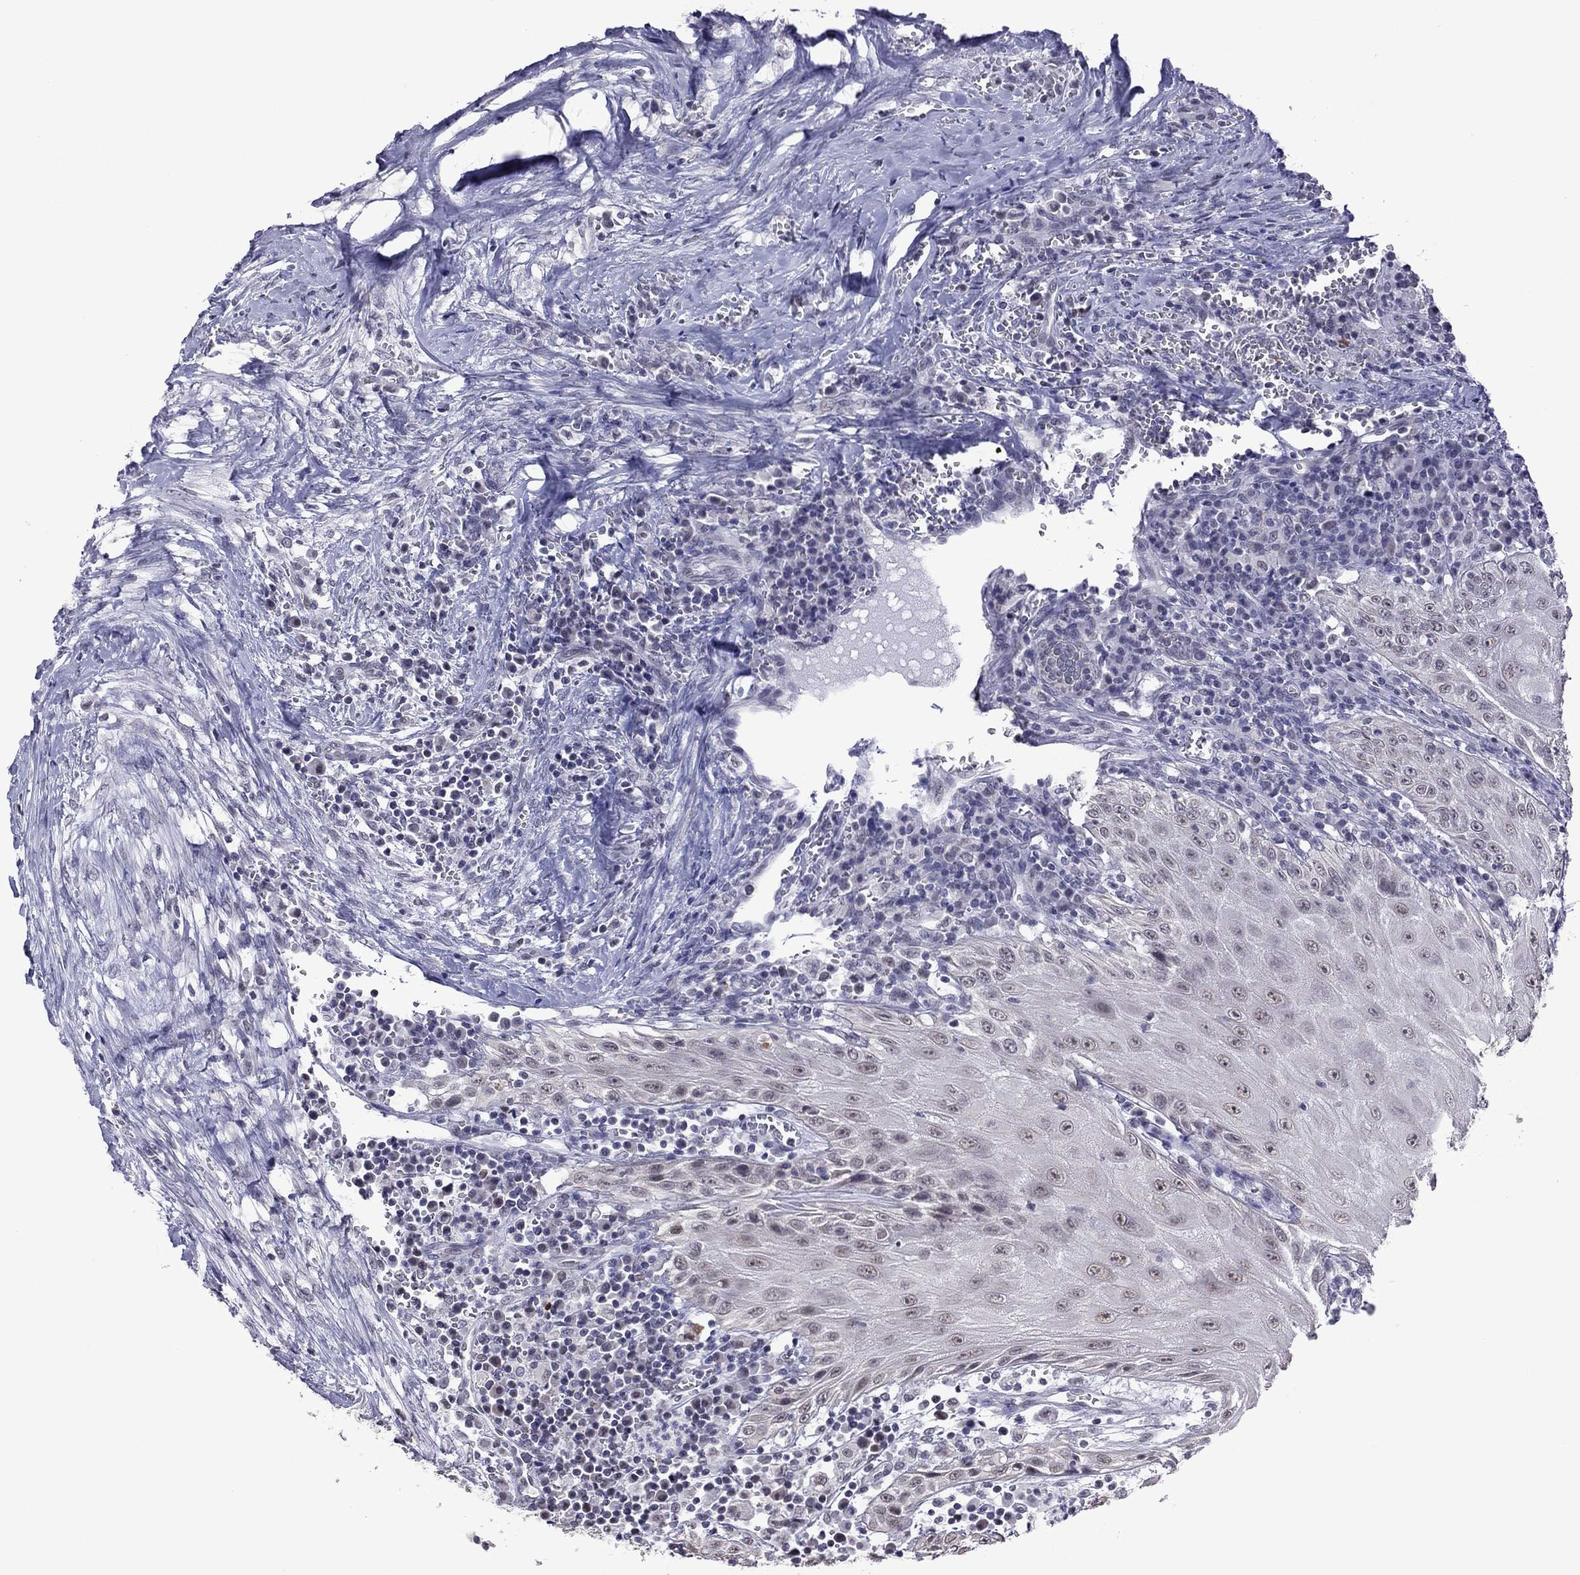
{"staining": {"intensity": "moderate", "quantity": "25%-75%", "location": "nuclear"}, "tissue": "head and neck cancer", "cell_type": "Tumor cells", "image_type": "cancer", "snomed": [{"axis": "morphology", "description": "Squamous cell carcinoma, NOS"}, {"axis": "topography", "description": "Oral tissue"}, {"axis": "topography", "description": "Head-Neck"}], "caption": "Protein expression analysis of head and neck cancer demonstrates moderate nuclear expression in approximately 25%-75% of tumor cells. Immunohistochemistry stains the protein in brown and the nuclei are stained blue.", "gene": "PPP1R3A", "patient": {"sex": "male", "age": 58}}